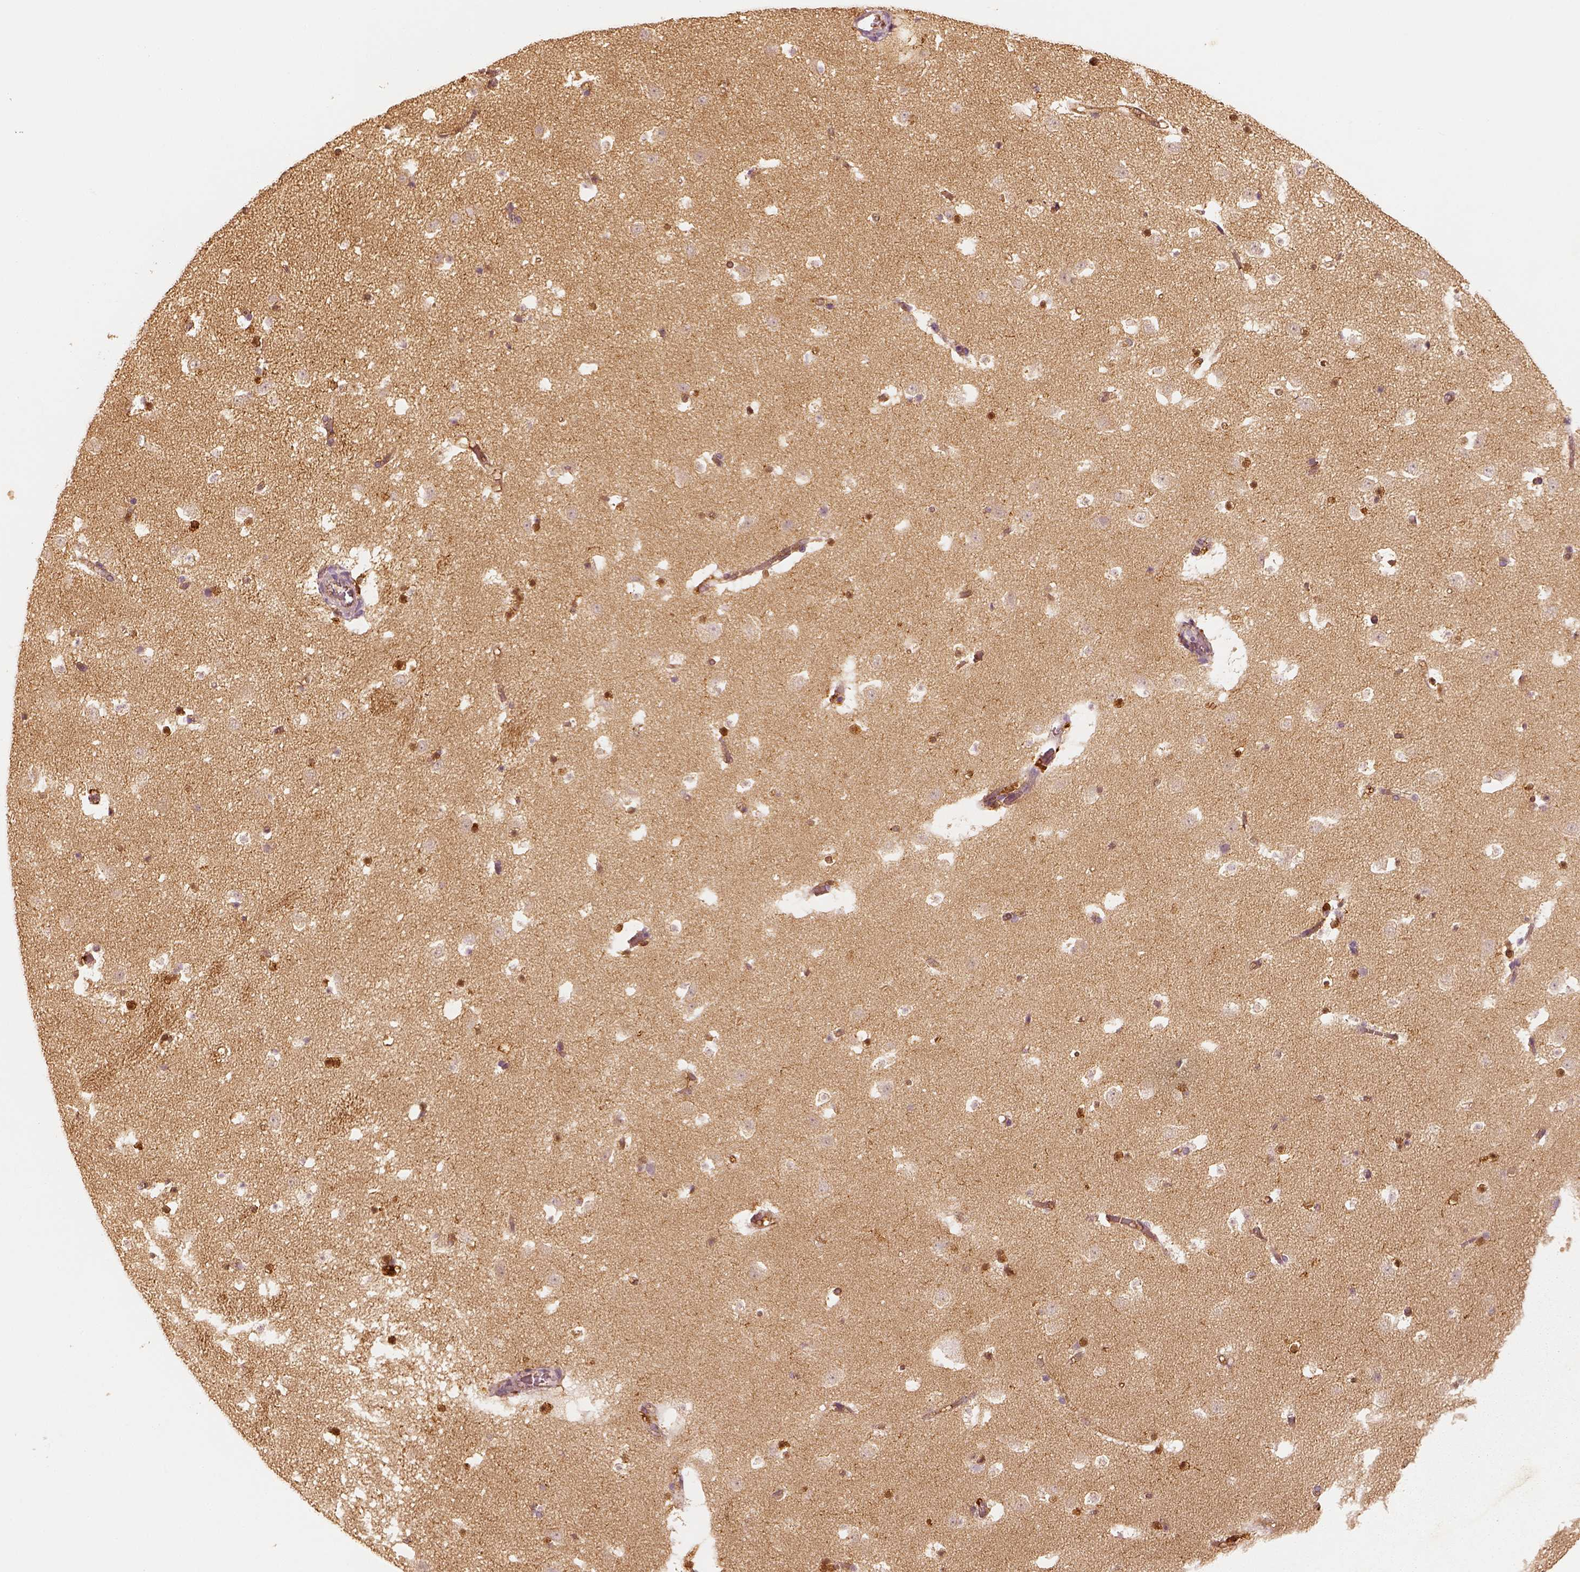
{"staining": {"intensity": "strong", "quantity": ">75%", "location": "cytoplasmic/membranous"}, "tissue": "caudate", "cell_type": "Glial cells", "image_type": "normal", "snomed": [{"axis": "morphology", "description": "Normal tissue, NOS"}, {"axis": "topography", "description": "Lateral ventricle wall"}], "caption": "Strong cytoplasmic/membranous expression for a protein is identified in approximately >75% of glial cells of normal caudate using IHC.", "gene": "FSCN1", "patient": {"sex": "female", "age": 42}}